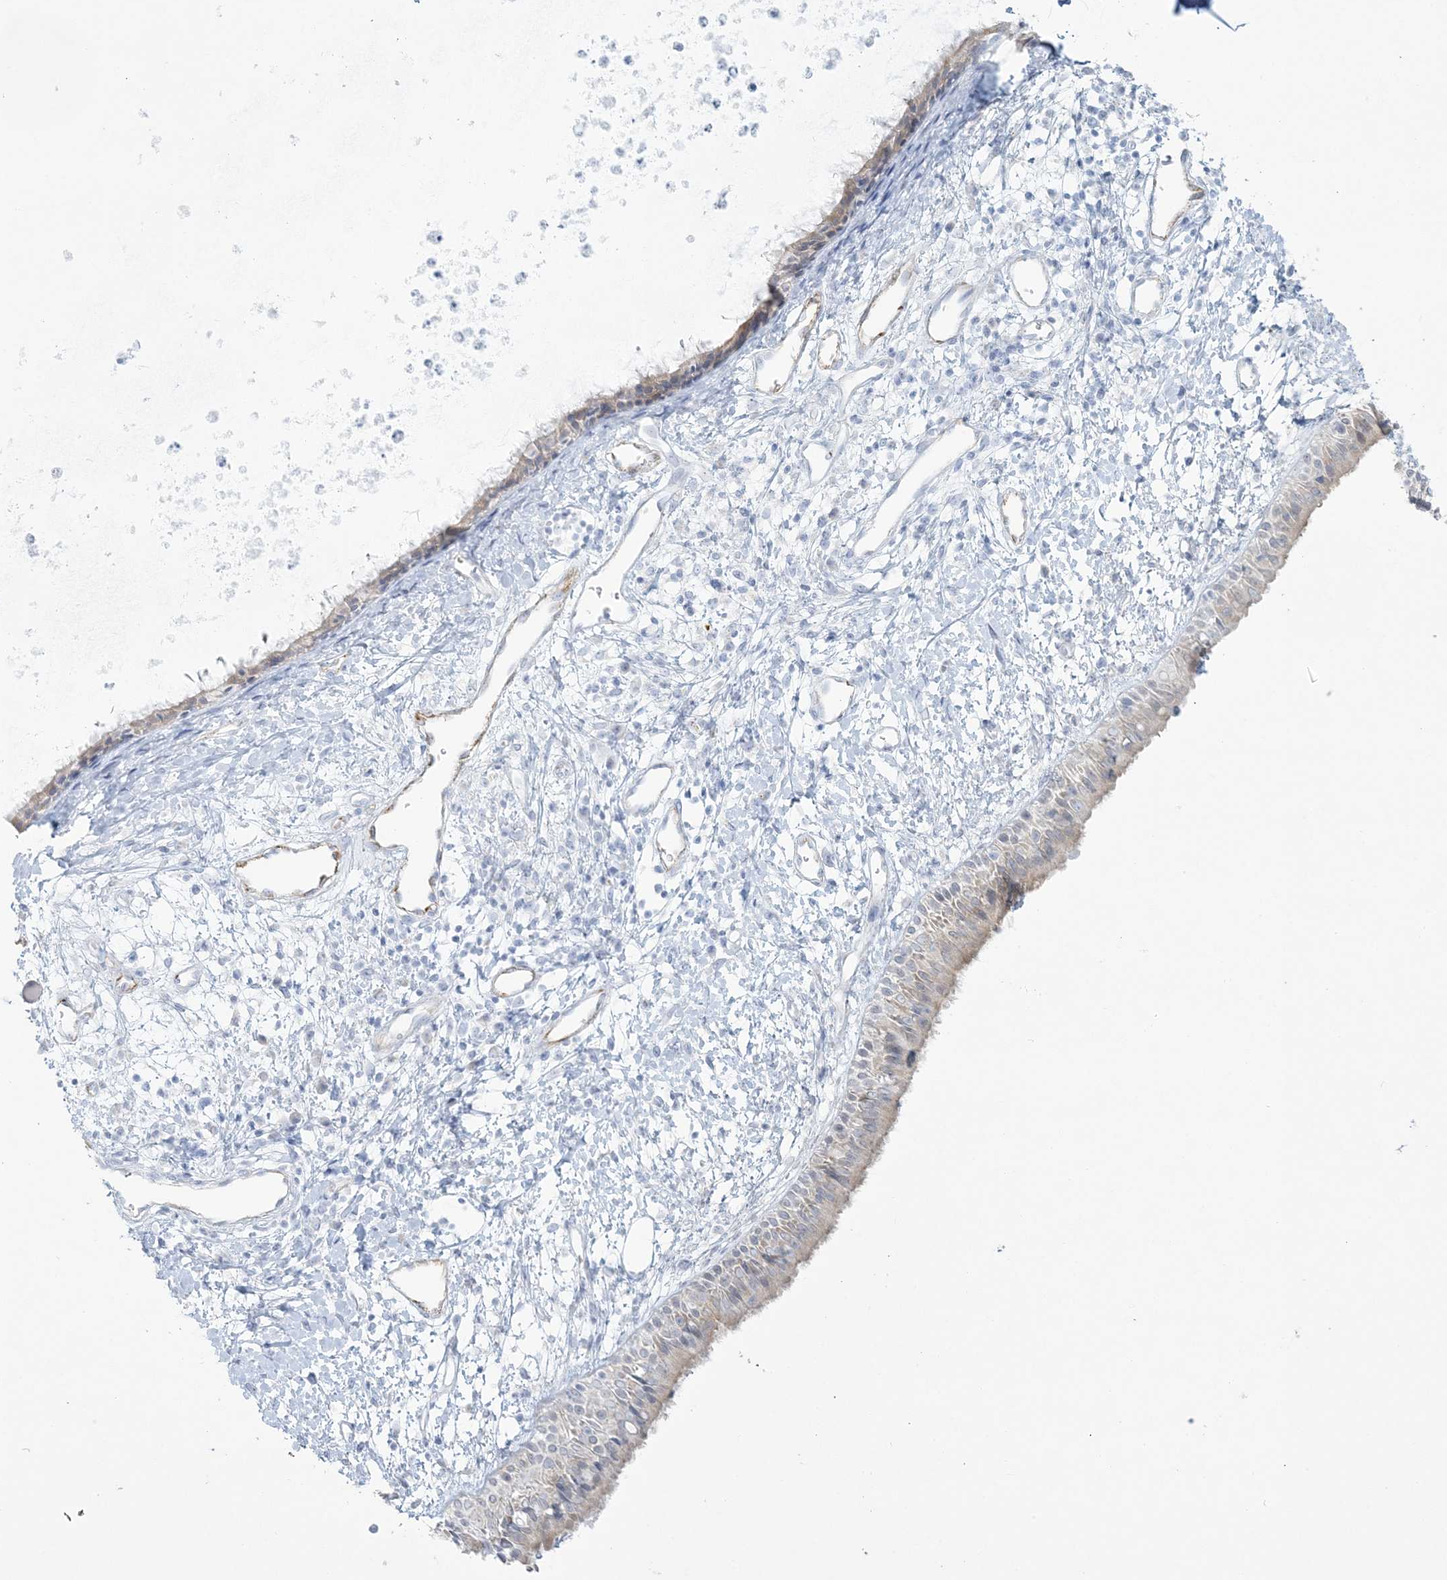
{"staining": {"intensity": "weak", "quantity": "<25%", "location": "cytoplasmic/membranous"}, "tissue": "nasopharynx", "cell_type": "Respiratory epithelial cells", "image_type": "normal", "snomed": [{"axis": "morphology", "description": "Normal tissue, NOS"}, {"axis": "topography", "description": "Nasopharynx"}], "caption": "This micrograph is of benign nasopharynx stained with immunohistochemistry (IHC) to label a protein in brown with the nuclei are counter-stained blue. There is no positivity in respiratory epithelial cells. (DAB IHC with hematoxylin counter stain).", "gene": "ENSG00000288637", "patient": {"sex": "male", "age": 22}}